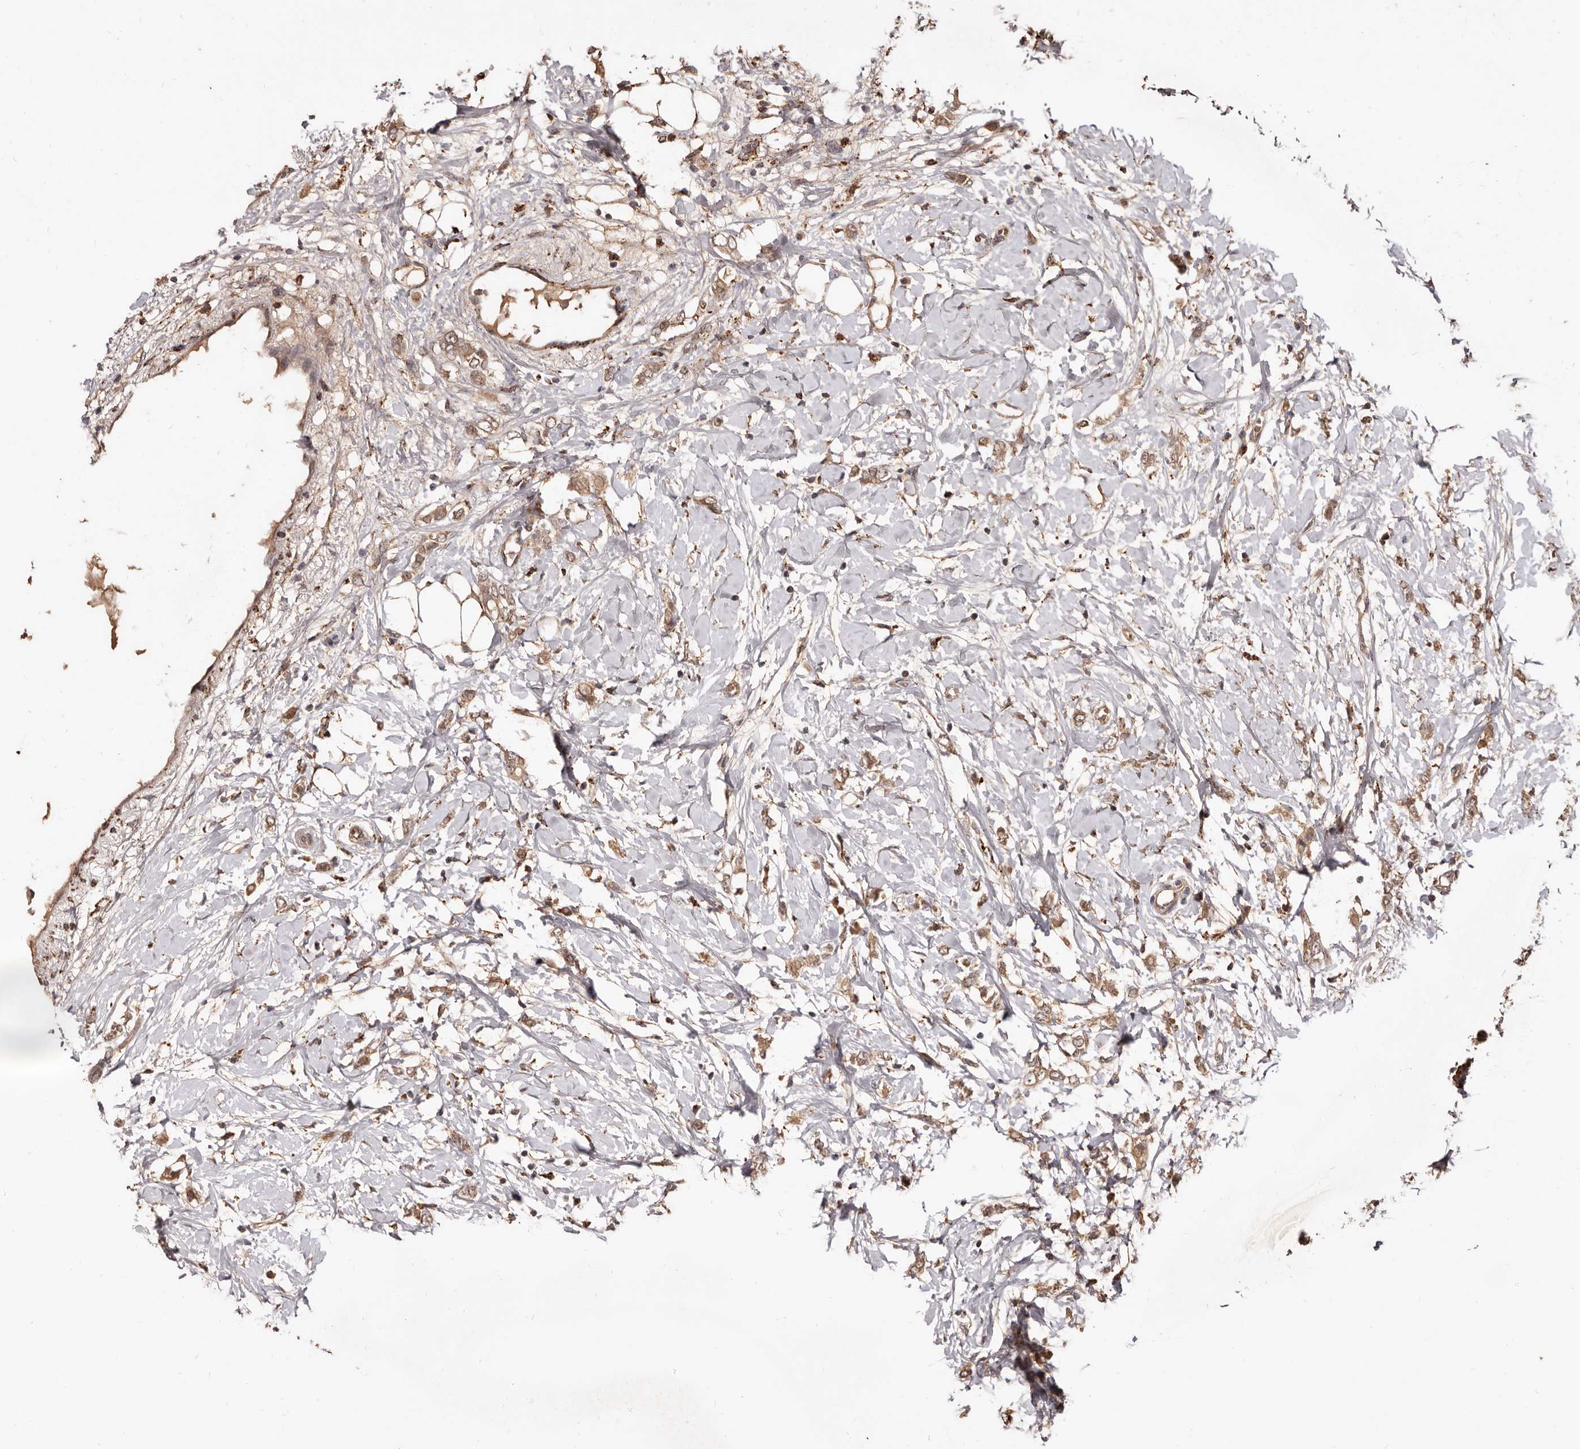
{"staining": {"intensity": "moderate", "quantity": ">75%", "location": "cytoplasmic/membranous"}, "tissue": "breast cancer", "cell_type": "Tumor cells", "image_type": "cancer", "snomed": [{"axis": "morphology", "description": "Normal tissue, NOS"}, {"axis": "morphology", "description": "Lobular carcinoma"}, {"axis": "topography", "description": "Breast"}], "caption": "Breast lobular carcinoma stained with DAB (3,3'-diaminobenzidine) IHC displays medium levels of moderate cytoplasmic/membranous staining in about >75% of tumor cells.", "gene": "AKAP7", "patient": {"sex": "female", "age": 47}}